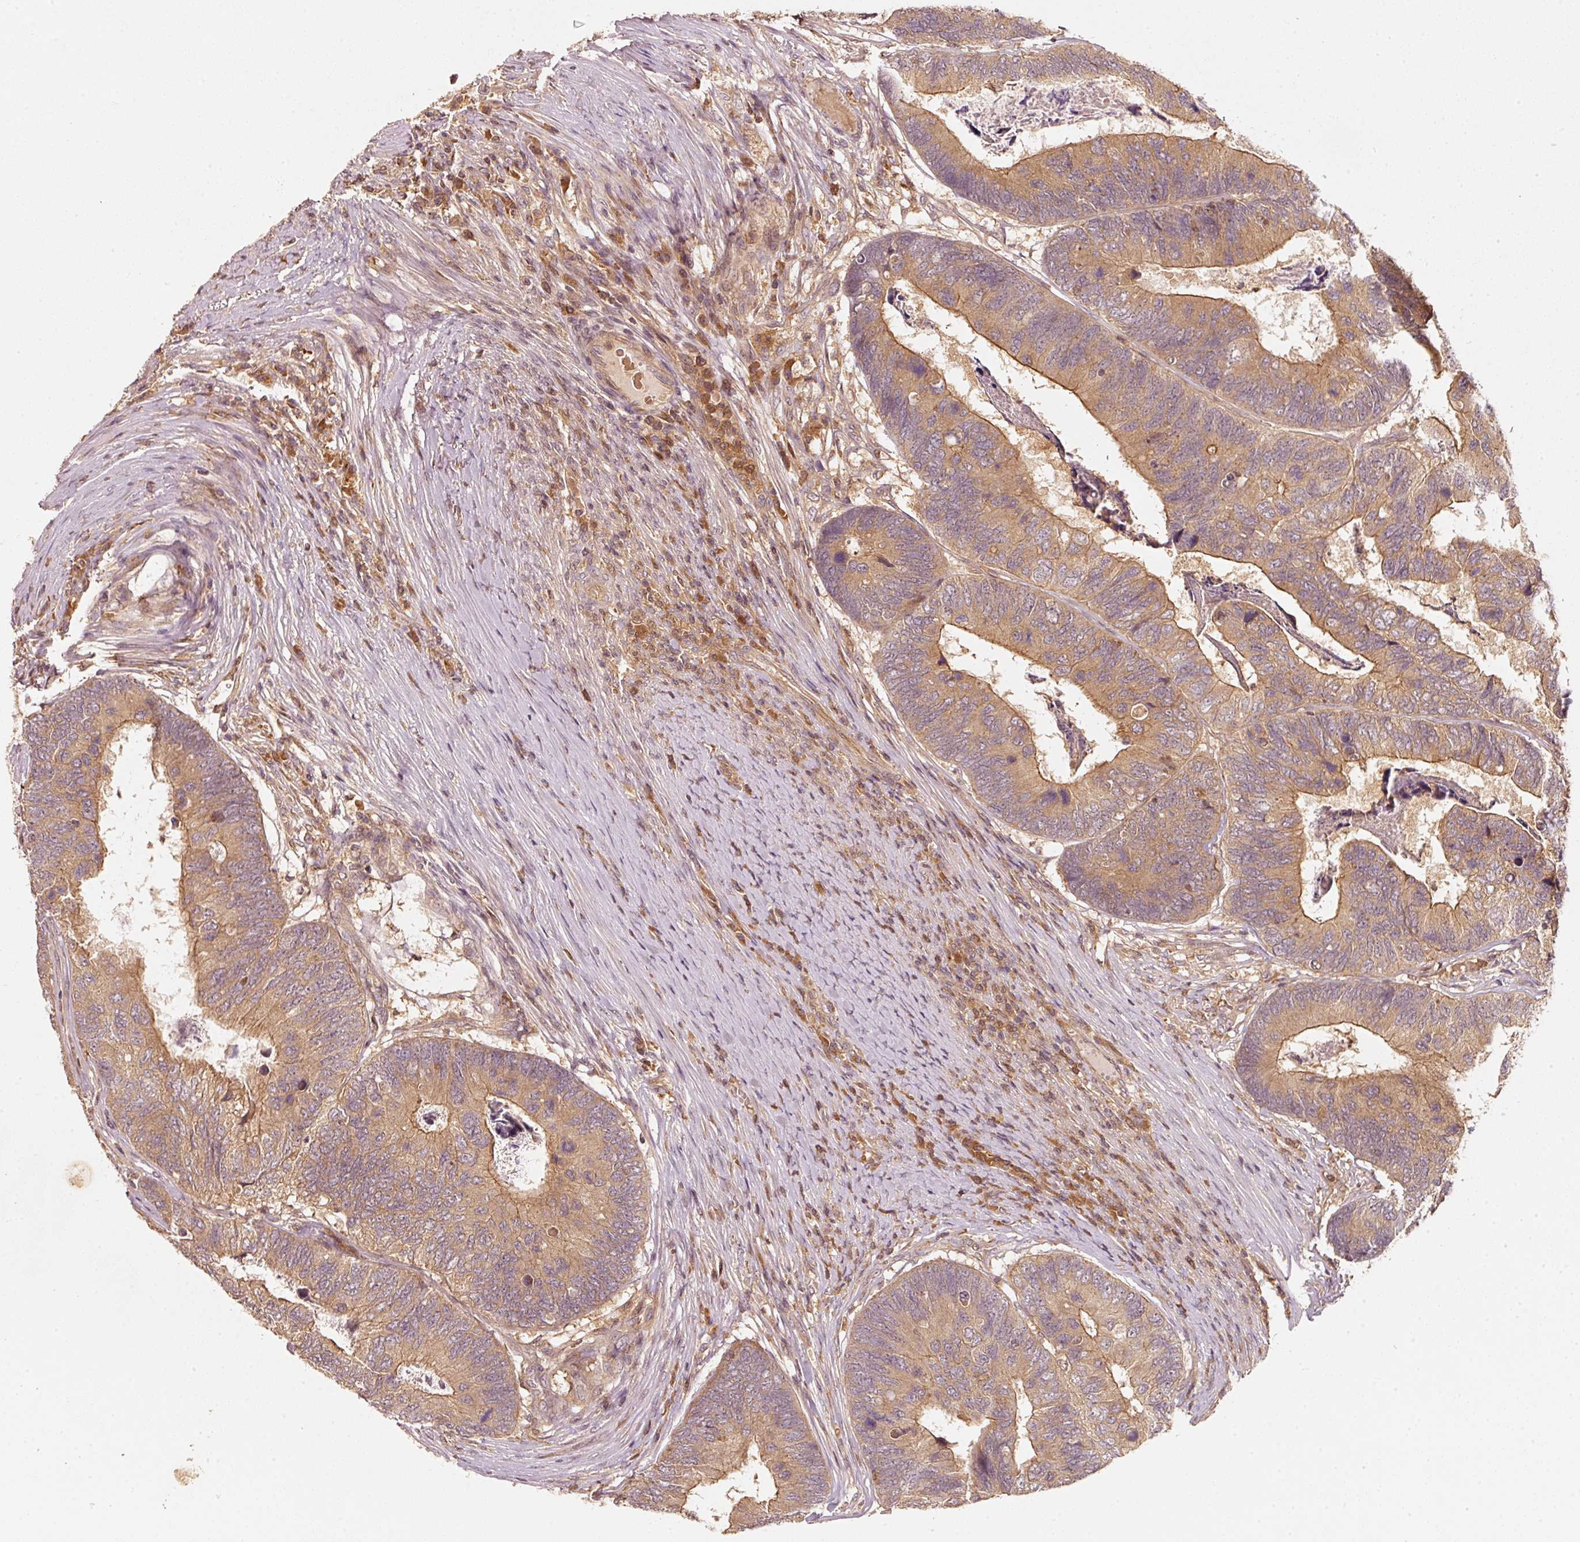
{"staining": {"intensity": "moderate", "quantity": ">75%", "location": "cytoplasmic/membranous"}, "tissue": "colorectal cancer", "cell_type": "Tumor cells", "image_type": "cancer", "snomed": [{"axis": "morphology", "description": "Adenocarcinoma, NOS"}, {"axis": "topography", "description": "Colon"}], "caption": "A medium amount of moderate cytoplasmic/membranous expression is appreciated in approximately >75% of tumor cells in colorectal cancer tissue.", "gene": "RRAS2", "patient": {"sex": "female", "age": 67}}